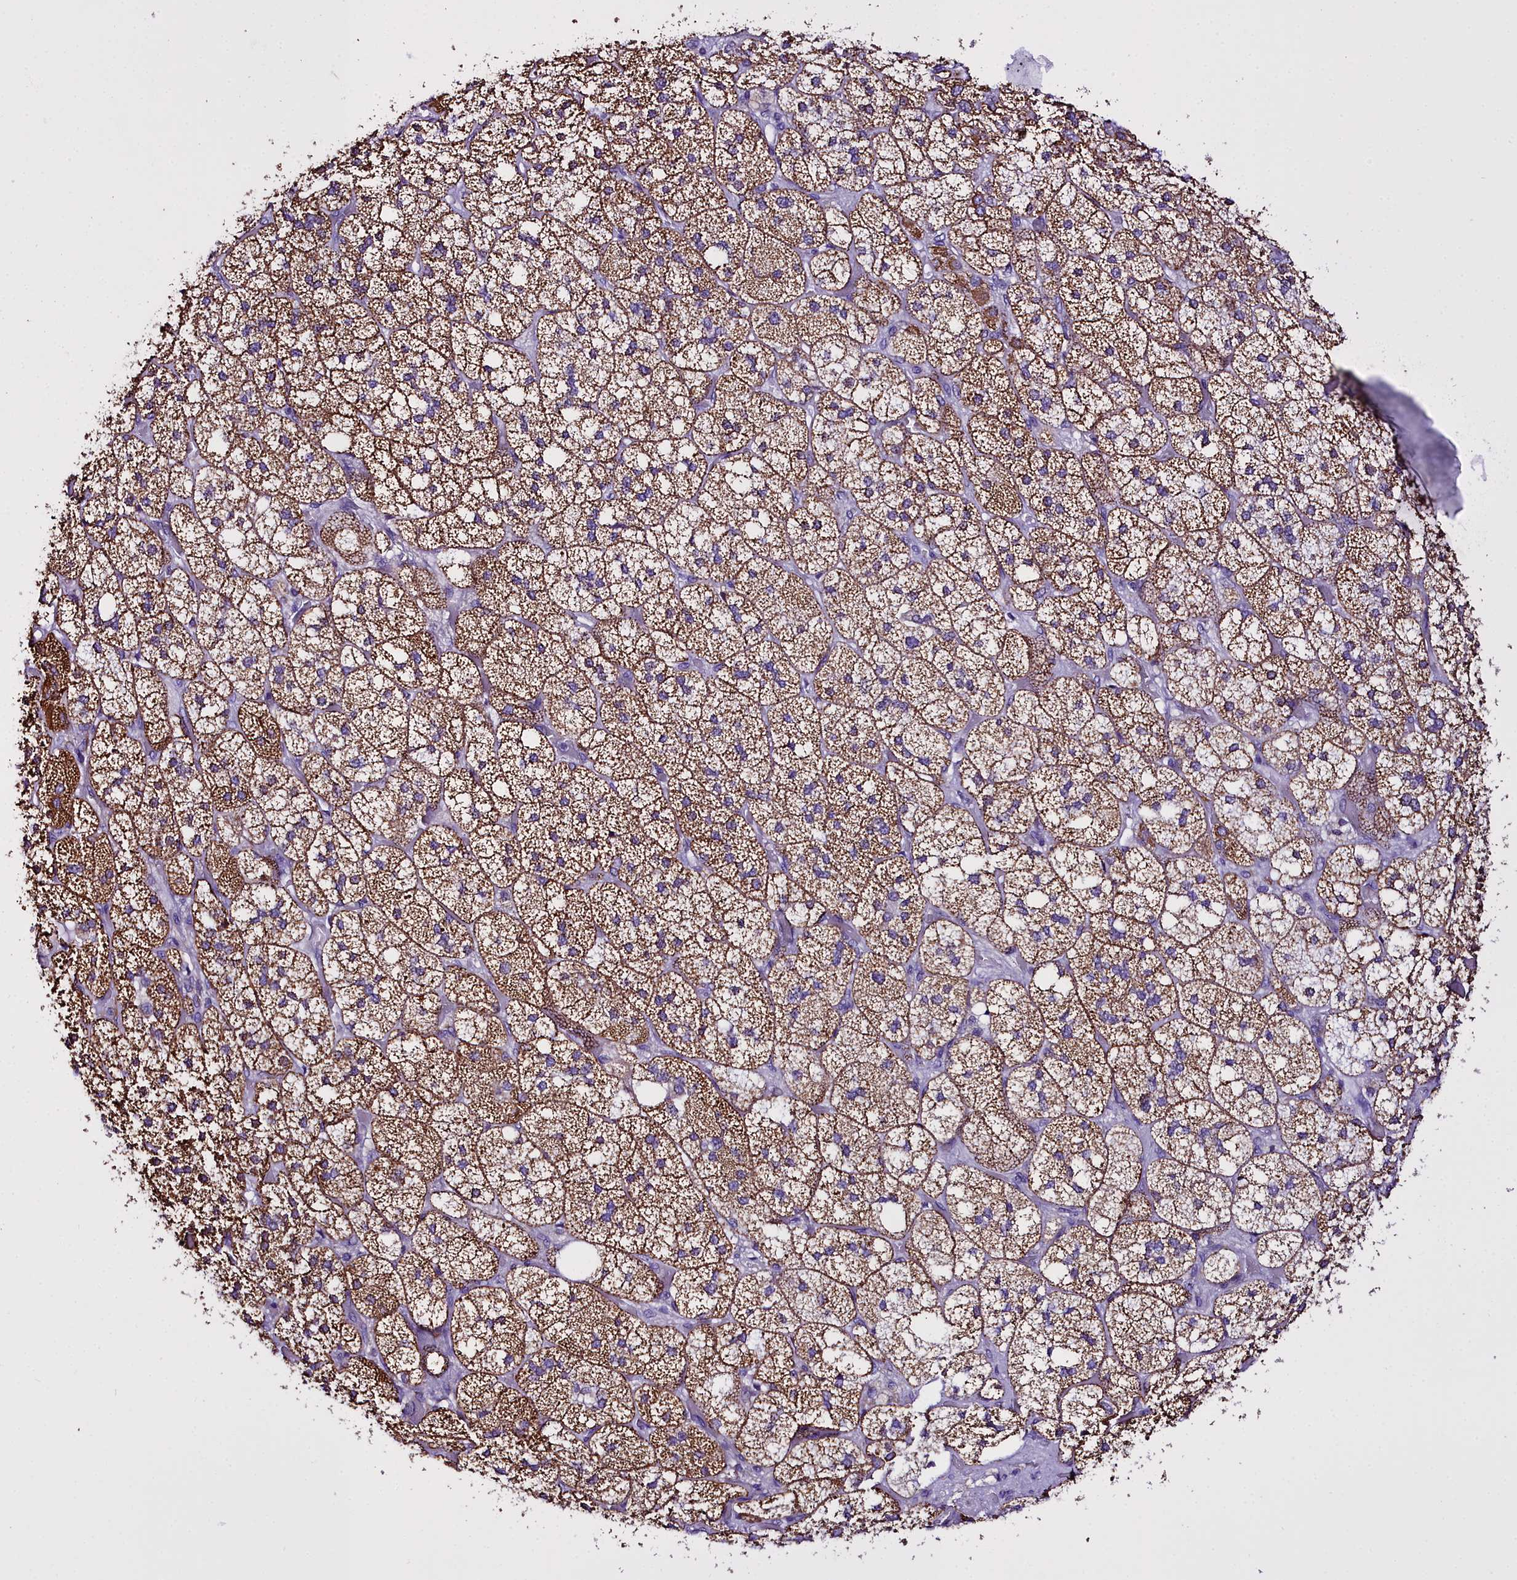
{"staining": {"intensity": "strong", "quantity": ">75%", "location": "cytoplasmic/membranous"}, "tissue": "adrenal gland", "cell_type": "Glandular cells", "image_type": "normal", "snomed": [{"axis": "morphology", "description": "Normal tissue, NOS"}, {"axis": "topography", "description": "Adrenal gland"}], "caption": "About >75% of glandular cells in benign adrenal gland exhibit strong cytoplasmic/membranous protein expression as visualized by brown immunohistochemical staining.", "gene": "WDFY3", "patient": {"sex": "male", "age": 61}}